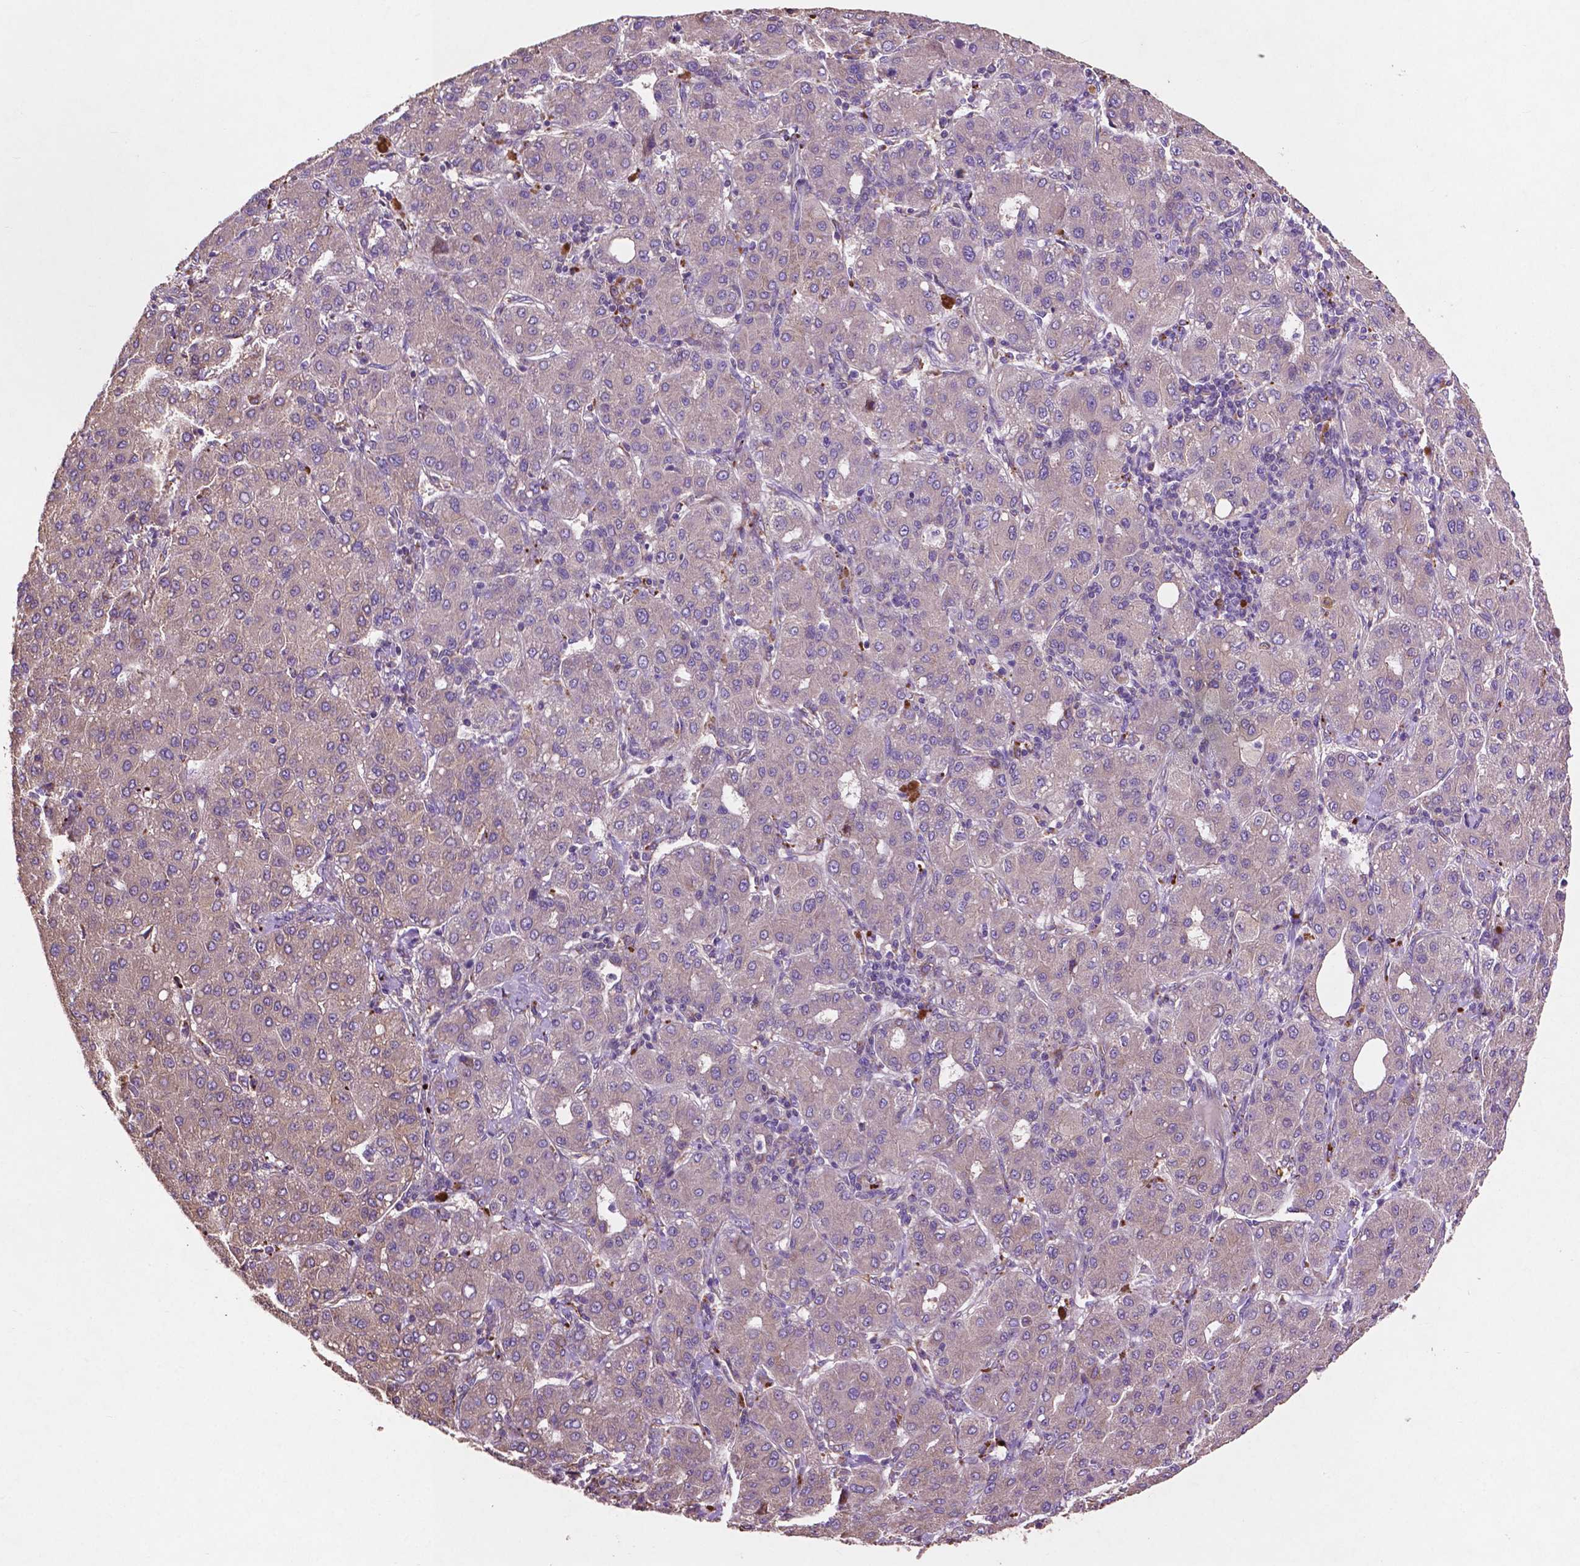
{"staining": {"intensity": "negative", "quantity": "none", "location": "none"}, "tissue": "liver cancer", "cell_type": "Tumor cells", "image_type": "cancer", "snomed": [{"axis": "morphology", "description": "Carcinoma, Hepatocellular, NOS"}, {"axis": "topography", "description": "Liver"}], "caption": "DAB immunohistochemical staining of human liver hepatocellular carcinoma displays no significant staining in tumor cells. Brightfield microscopy of immunohistochemistry stained with DAB (3,3'-diaminobenzidine) (brown) and hematoxylin (blue), captured at high magnification.", "gene": "MBTPS1", "patient": {"sex": "male", "age": 65}}